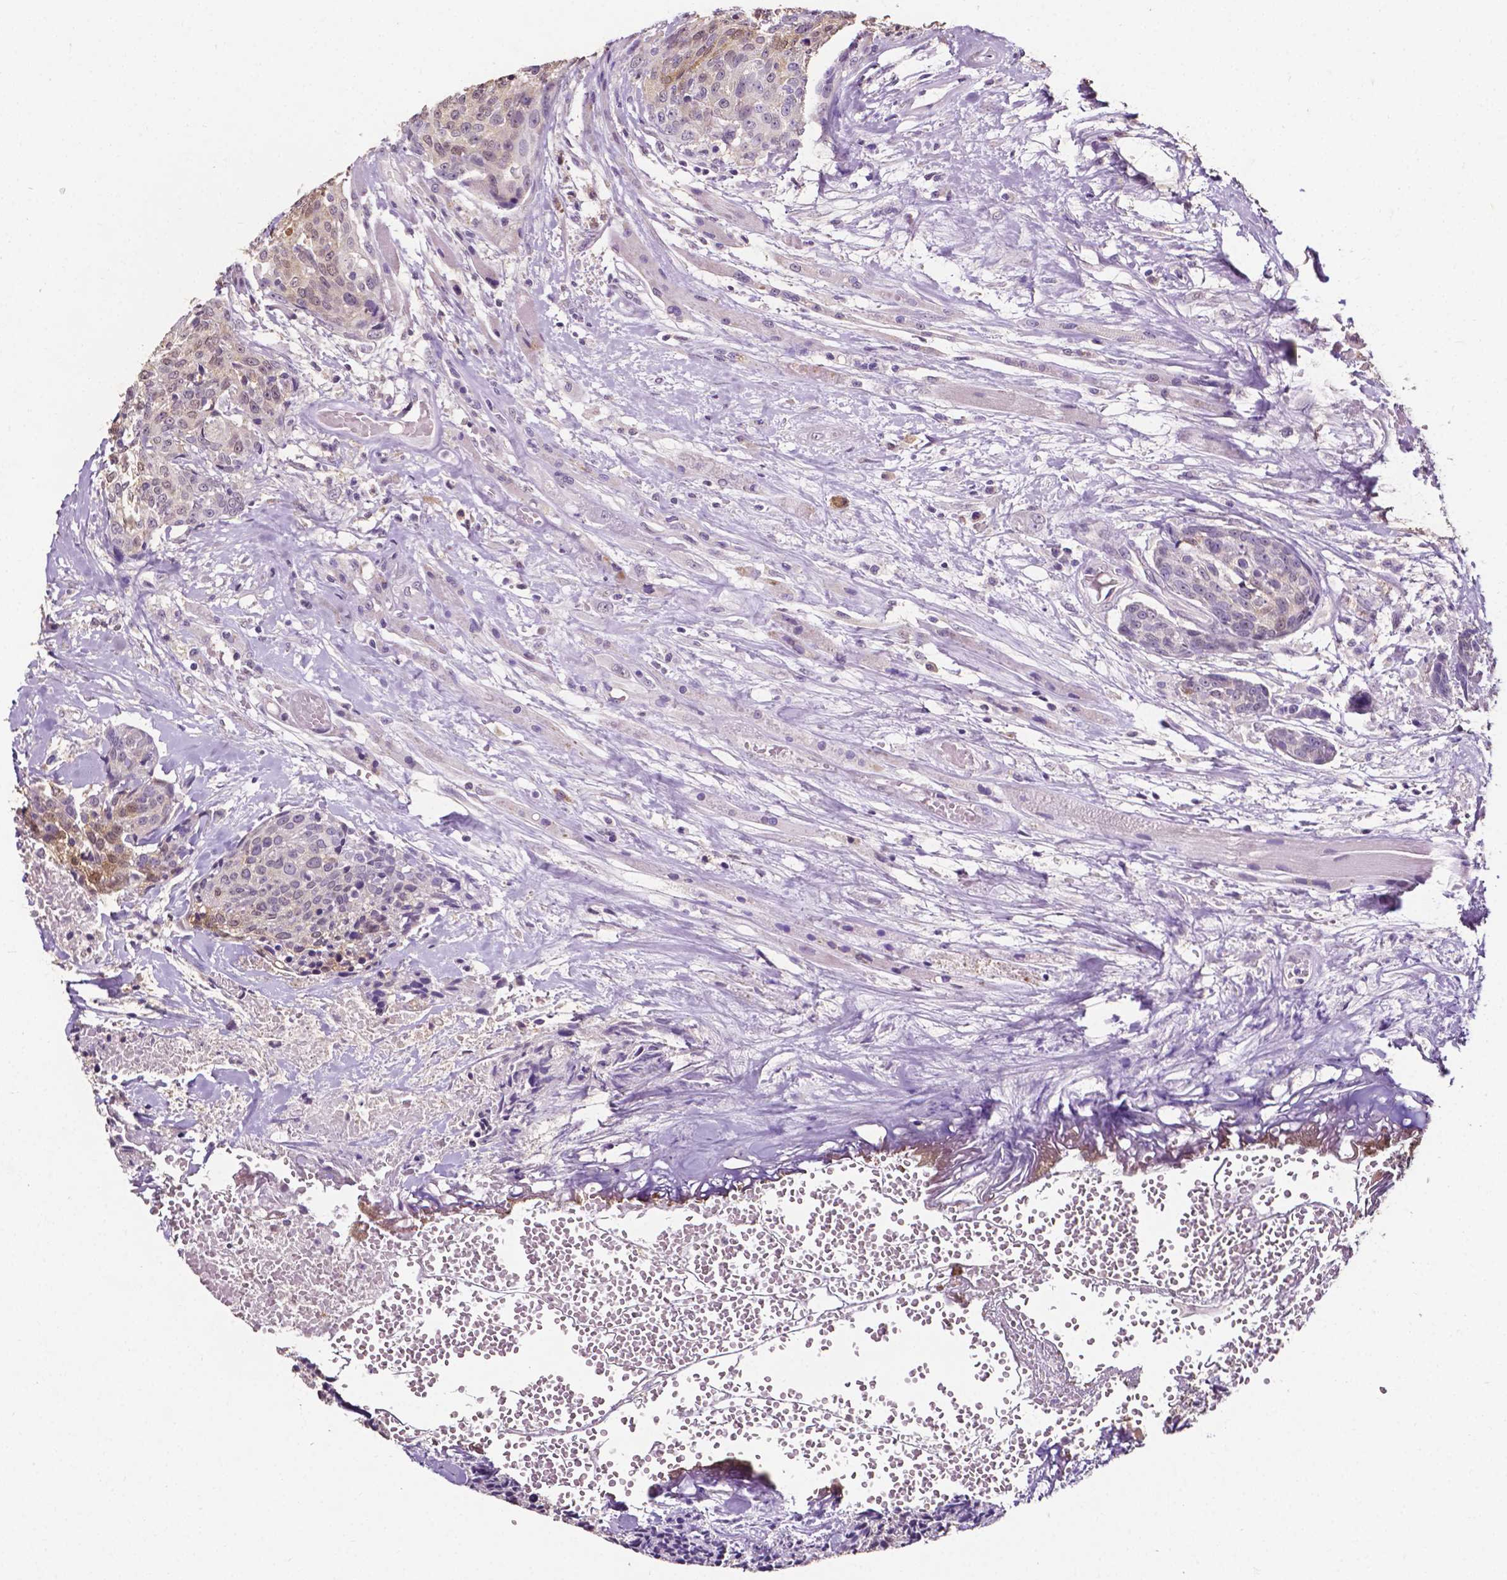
{"staining": {"intensity": "weak", "quantity": "<25%", "location": "cytoplasmic/membranous"}, "tissue": "head and neck cancer", "cell_type": "Tumor cells", "image_type": "cancer", "snomed": [{"axis": "morphology", "description": "Squamous cell carcinoma, NOS"}, {"axis": "topography", "description": "Oral tissue"}, {"axis": "topography", "description": "Head-Neck"}], "caption": "Protein analysis of squamous cell carcinoma (head and neck) exhibits no significant positivity in tumor cells.", "gene": "PSAT1", "patient": {"sex": "male", "age": 64}}